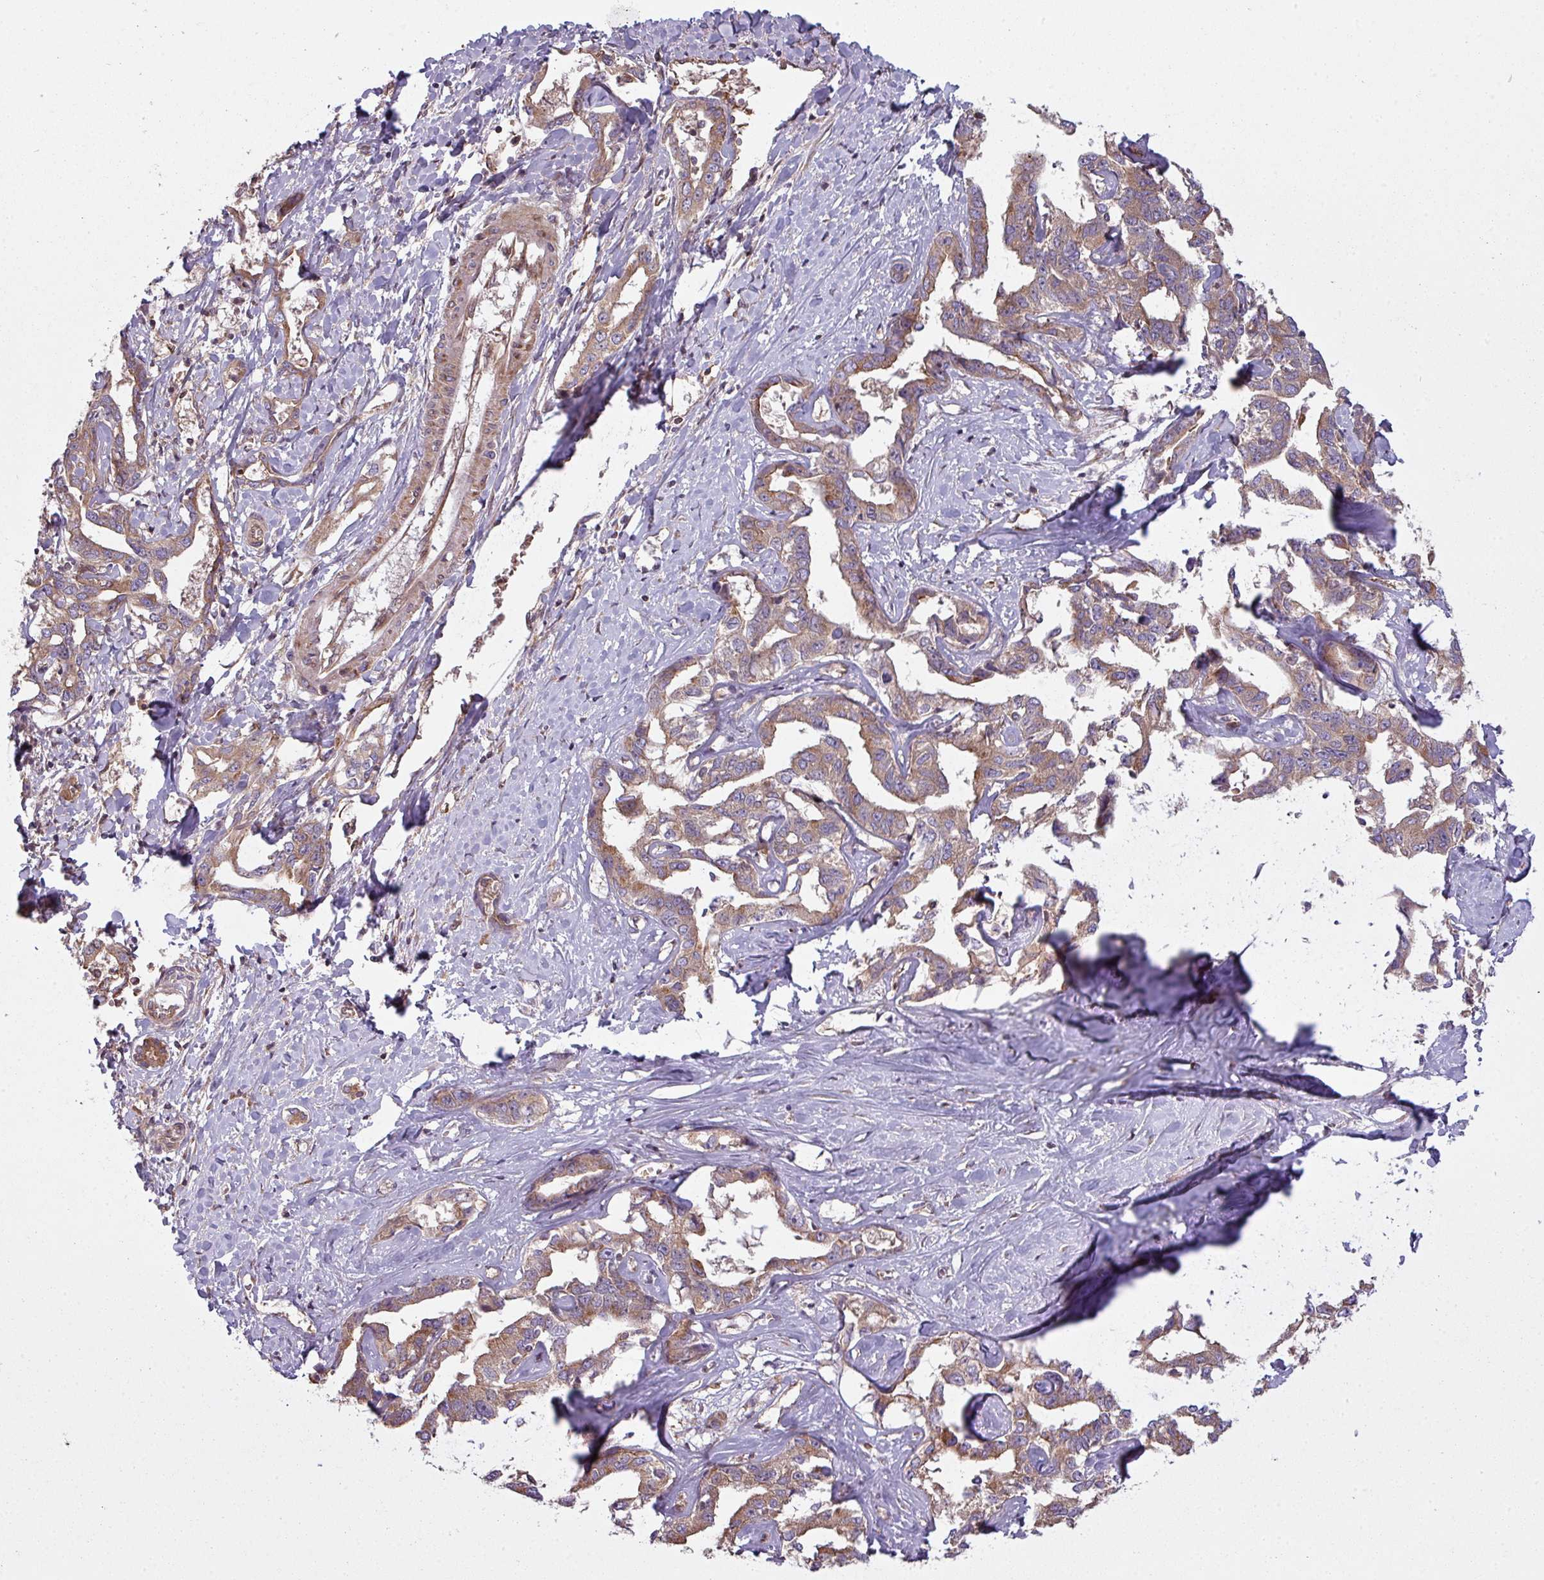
{"staining": {"intensity": "moderate", "quantity": ">75%", "location": "cytoplasmic/membranous"}, "tissue": "liver cancer", "cell_type": "Tumor cells", "image_type": "cancer", "snomed": [{"axis": "morphology", "description": "Cholangiocarcinoma"}, {"axis": "topography", "description": "Liver"}], "caption": "Immunohistochemistry (IHC) histopathology image of neoplastic tissue: human liver cancer stained using immunohistochemistry (IHC) shows medium levels of moderate protein expression localized specifically in the cytoplasmic/membranous of tumor cells, appearing as a cytoplasmic/membranous brown color.", "gene": "SNRNP25", "patient": {"sex": "male", "age": 59}}